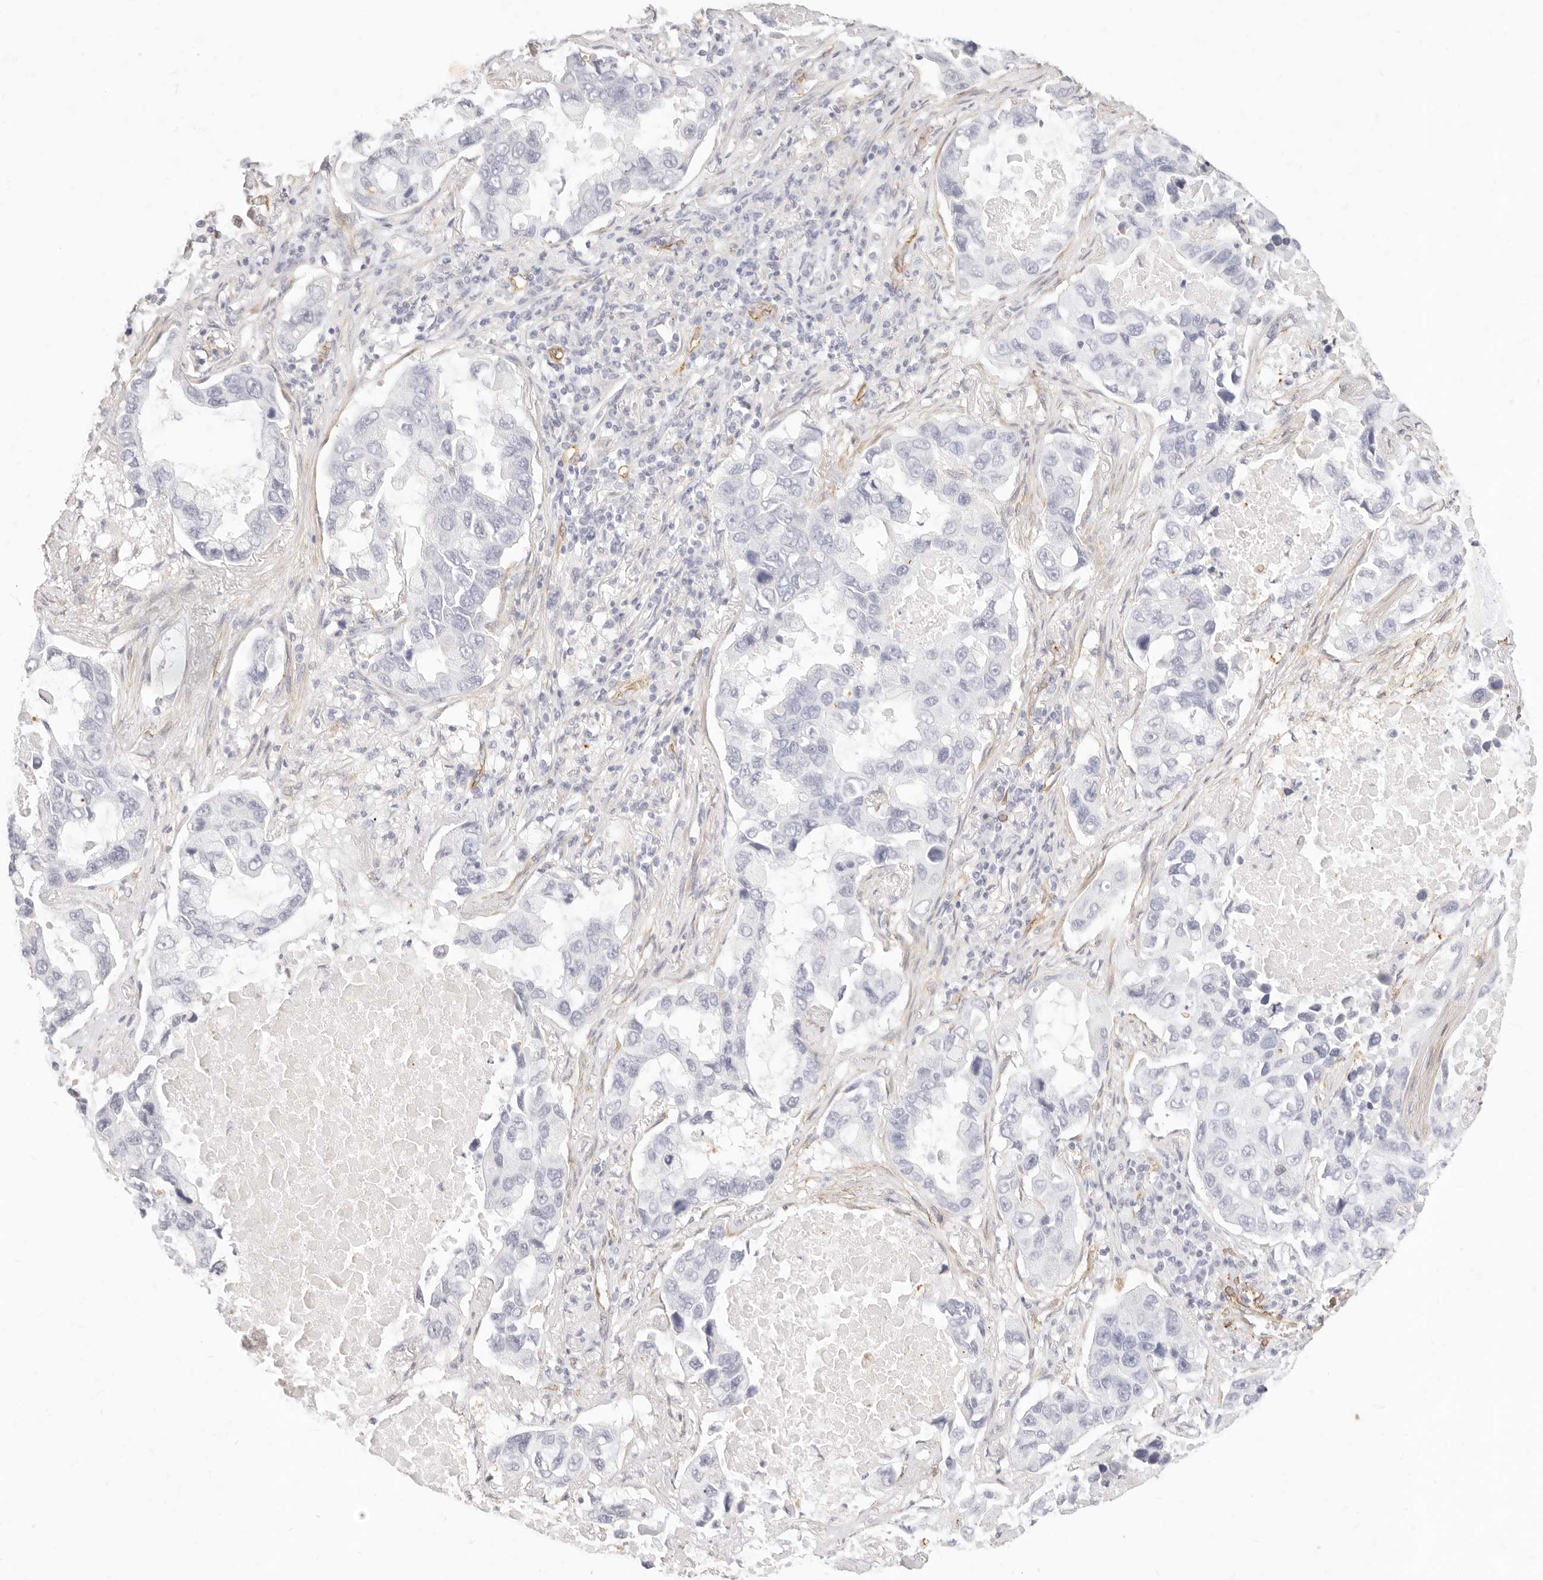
{"staining": {"intensity": "negative", "quantity": "none", "location": "none"}, "tissue": "lung cancer", "cell_type": "Tumor cells", "image_type": "cancer", "snomed": [{"axis": "morphology", "description": "Adenocarcinoma, NOS"}, {"axis": "topography", "description": "Lung"}], "caption": "DAB (3,3'-diaminobenzidine) immunohistochemical staining of human lung cancer displays no significant staining in tumor cells.", "gene": "NUS1", "patient": {"sex": "male", "age": 64}}